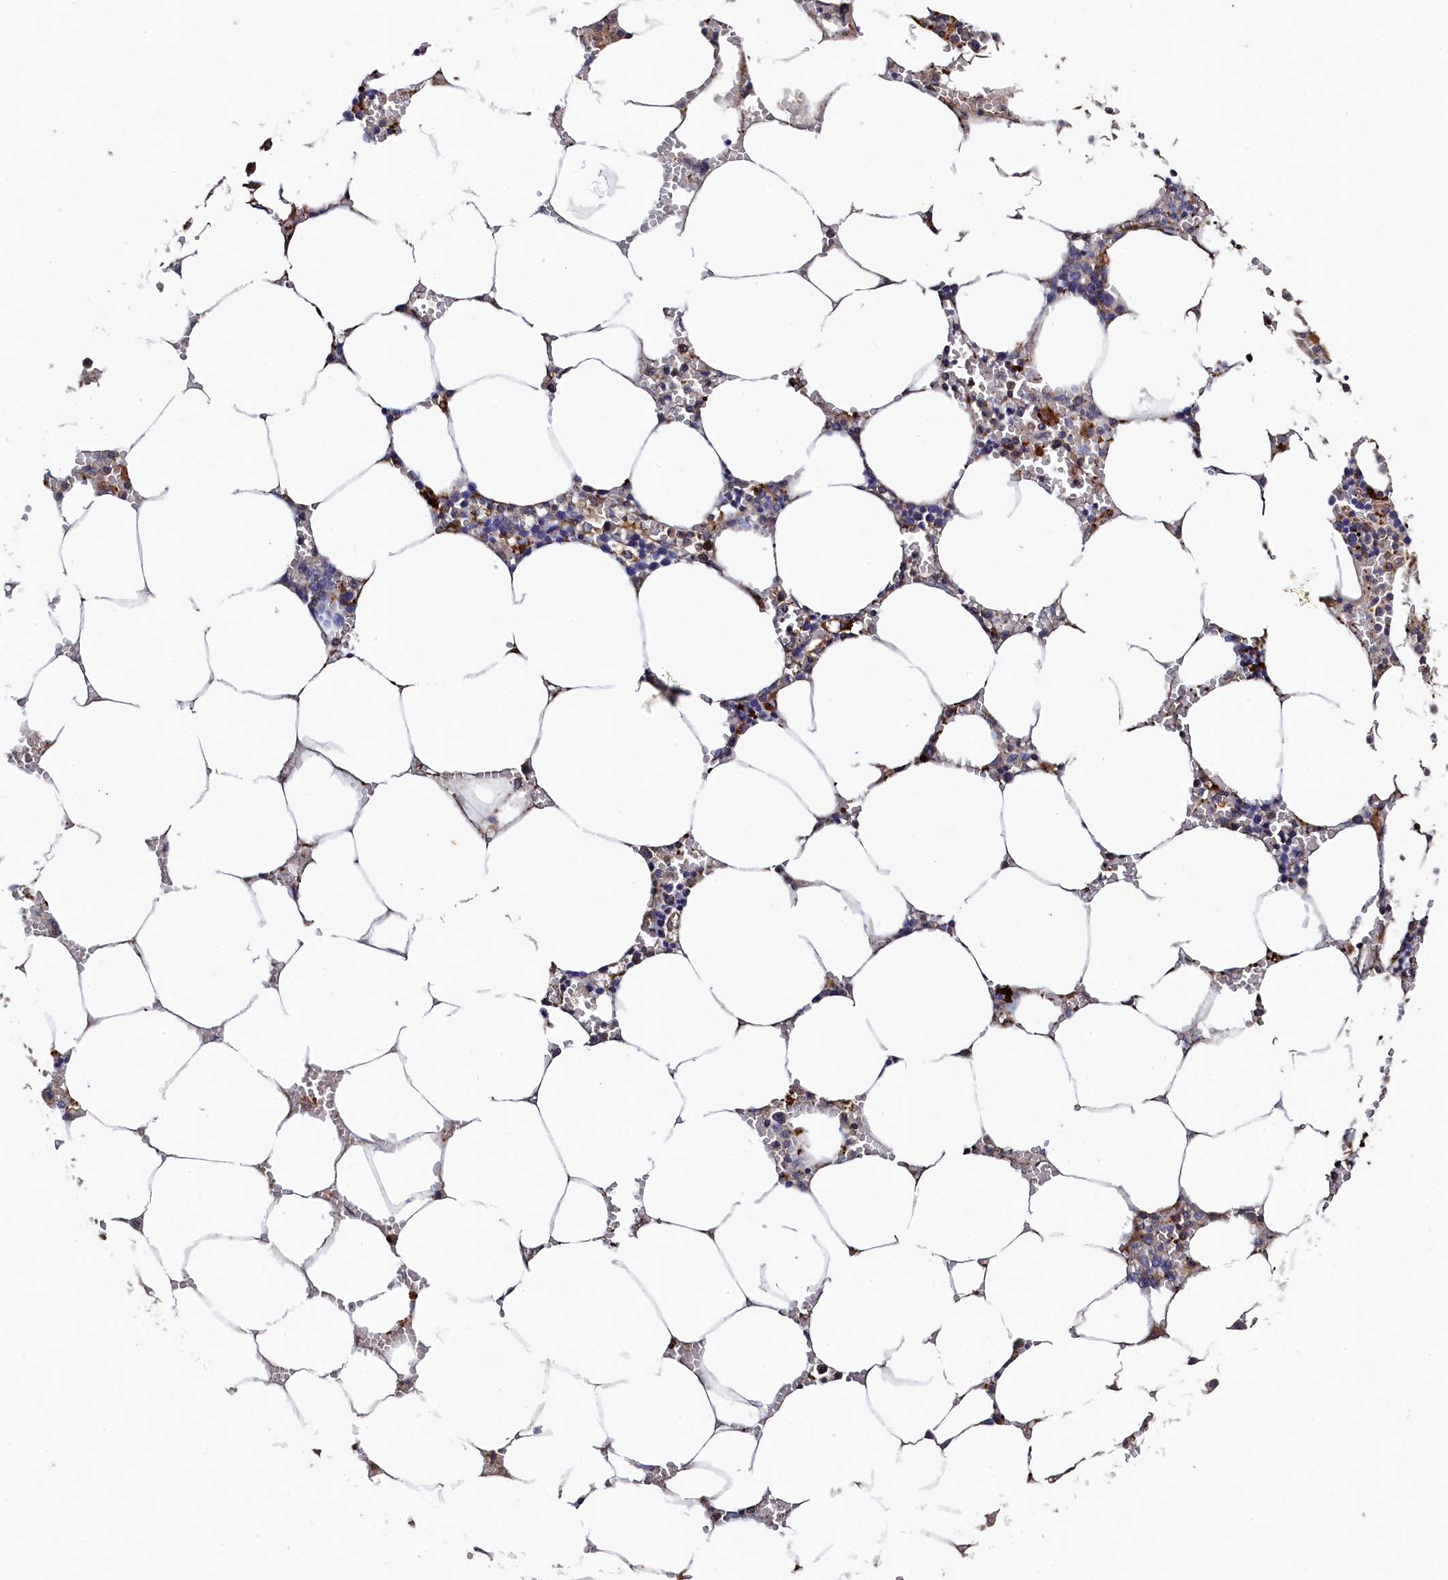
{"staining": {"intensity": "negative", "quantity": "none", "location": "none"}, "tissue": "bone marrow", "cell_type": "Hematopoietic cells", "image_type": "normal", "snomed": [{"axis": "morphology", "description": "Normal tissue, NOS"}, {"axis": "topography", "description": "Bone marrow"}], "caption": "Immunohistochemistry photomicrograph of benign bone marrow: human bone marrow stained with DAB displays no significant protein positivity in hematopoietic cells. (Stains: DAB IHC with hematoxylin counter stain, Microscopy: brightfield microscopy at high magnification).", "gene": "TK2", "patient": {"sex": "male", "age": 70}}